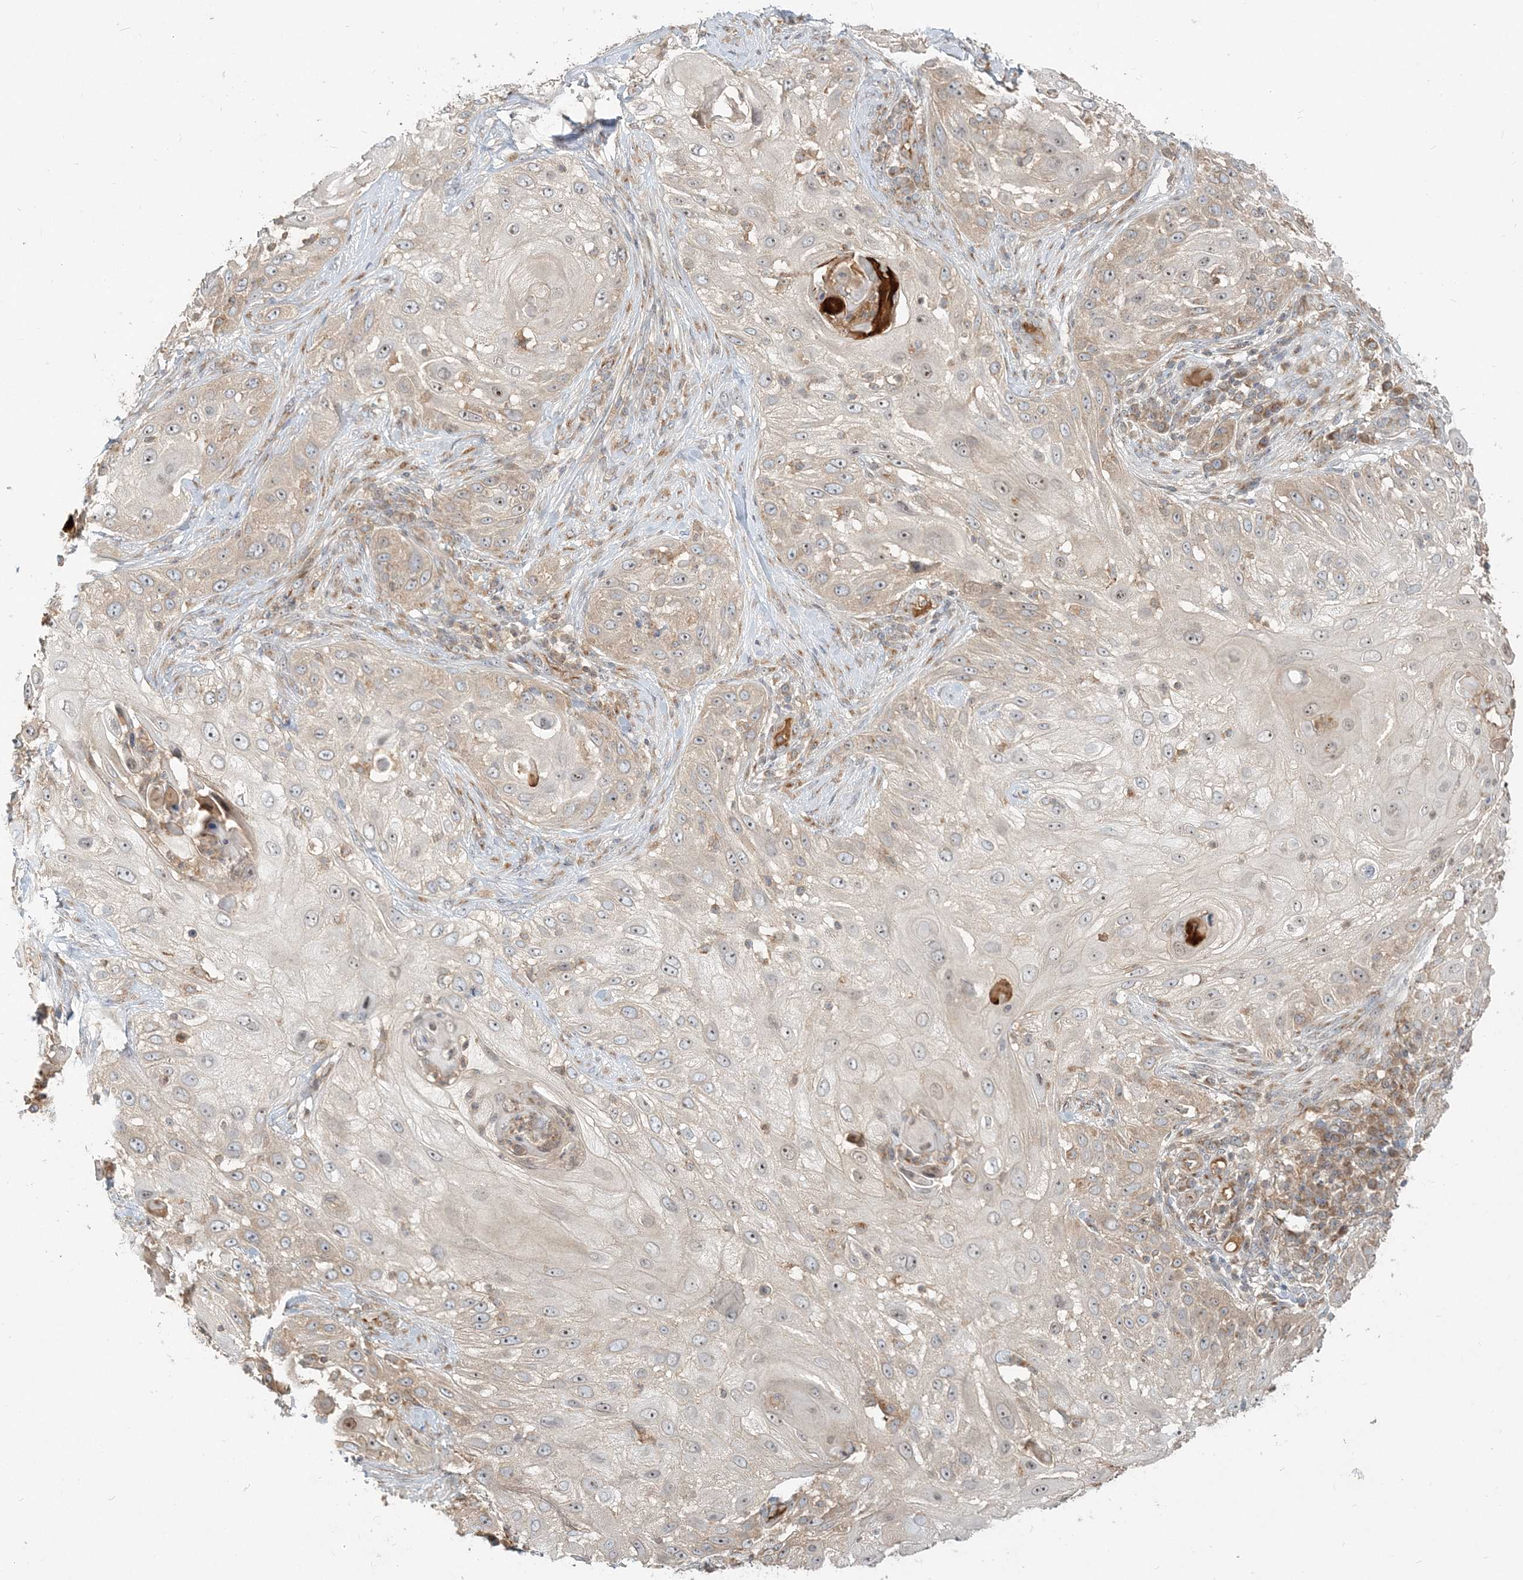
{"staining": {"intensity": "weak", "quantity": "<25%", "location": "cytoplasmic/membranous"}, "tissue": "skin cancer", "cell_type": "Tumor cells", "image_type": "cancer", "snomed": [{"axis": "morphology", "description": "Squamous cell carcinoma, NOS"}, {"axis": "topography", "description": "Skin"}], "caption": "Skin cancer (squamous cell carcinoma) was stained to show a protein in brown. There is no significant staining in tumor cells.", "gene": "AP1AR", "patient": {"sex": "female", "age": 44}}